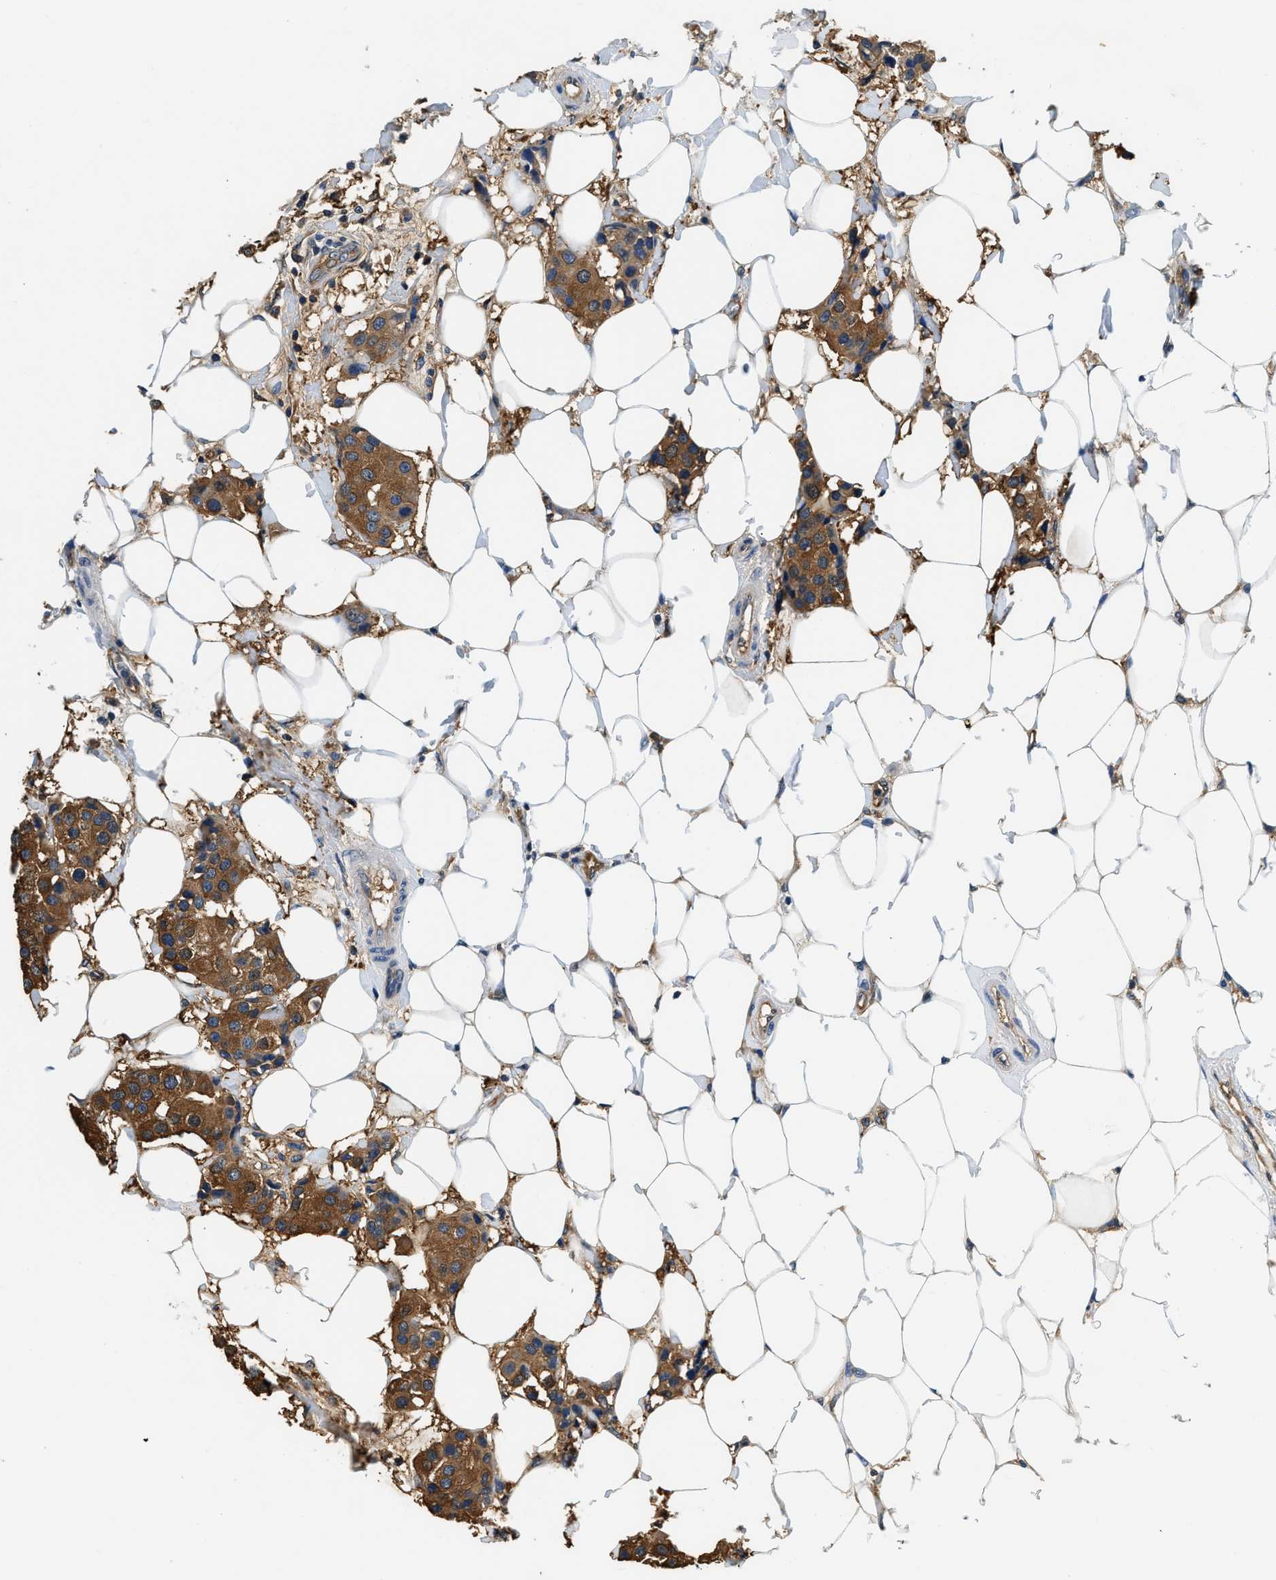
{"staining": {"intensity": "strong", "quantity": ">75%", "location": "cytoplasmic/membranous"}, "tissue": "breast cancer", "cell_type": "Tumor cells", "image_type": "cancer", "snomed": [{"axis": "morphology", "description": "Normal tissue, NOS"}, {"axis": "morphology", "description": "Duct carcinoma"}, {"axis": "topography", "description": "Breast"}], "caption": "A histopathology image of human breast infiltrating ductal carcinoma stained for a protein exhibits strong cytoplasmic/membranous brown staining in tumor cells. (DAB = brown stain, brightfield microscopy at high magnification).", "gene": "PPP2R1B", "patient": {"sex": "female", "age": 39}}